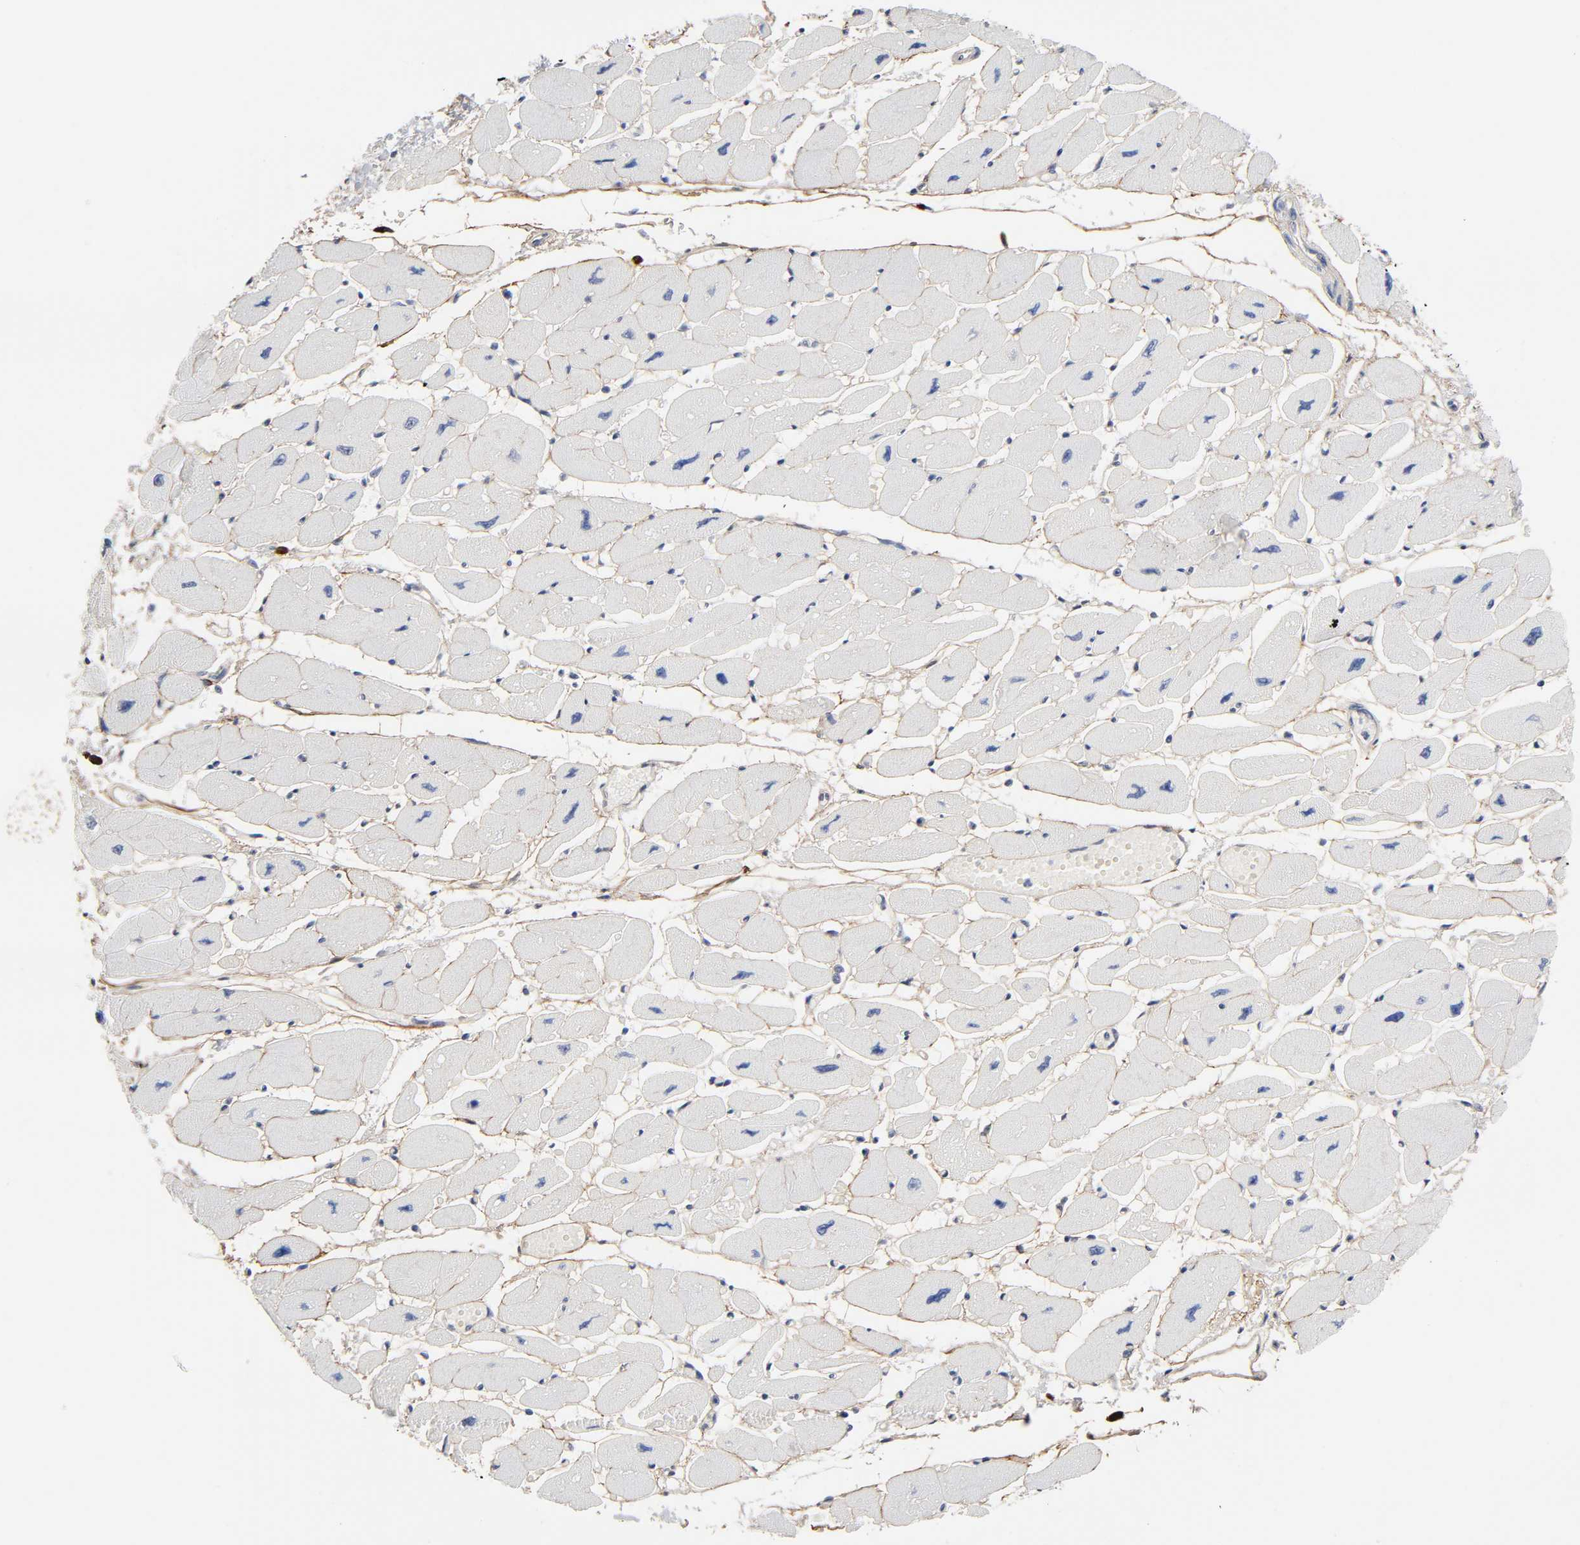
{"staining": {"intensity": "negative", "quantity": "none", "location": "none"}, "tissue": "heart muscle", "cell_type": "Cardiomyocytes", "image_type": "normal", "snomed": [{"axis": "morphology", "description": "Normal tissue, NOS"}, {"axis": "topography", "description": "Heart"}], "caption": "Immunohistochemistry (IHC) histopathology image of unremarkable heart muscle: human heart muscle stained with DAB shows no significant protein positivity in cardiomyocytes. (IHC, brightfield microscopy, high magnification).", "gene": "RAB13", "patient": {"sex": "female", "age": 54}}